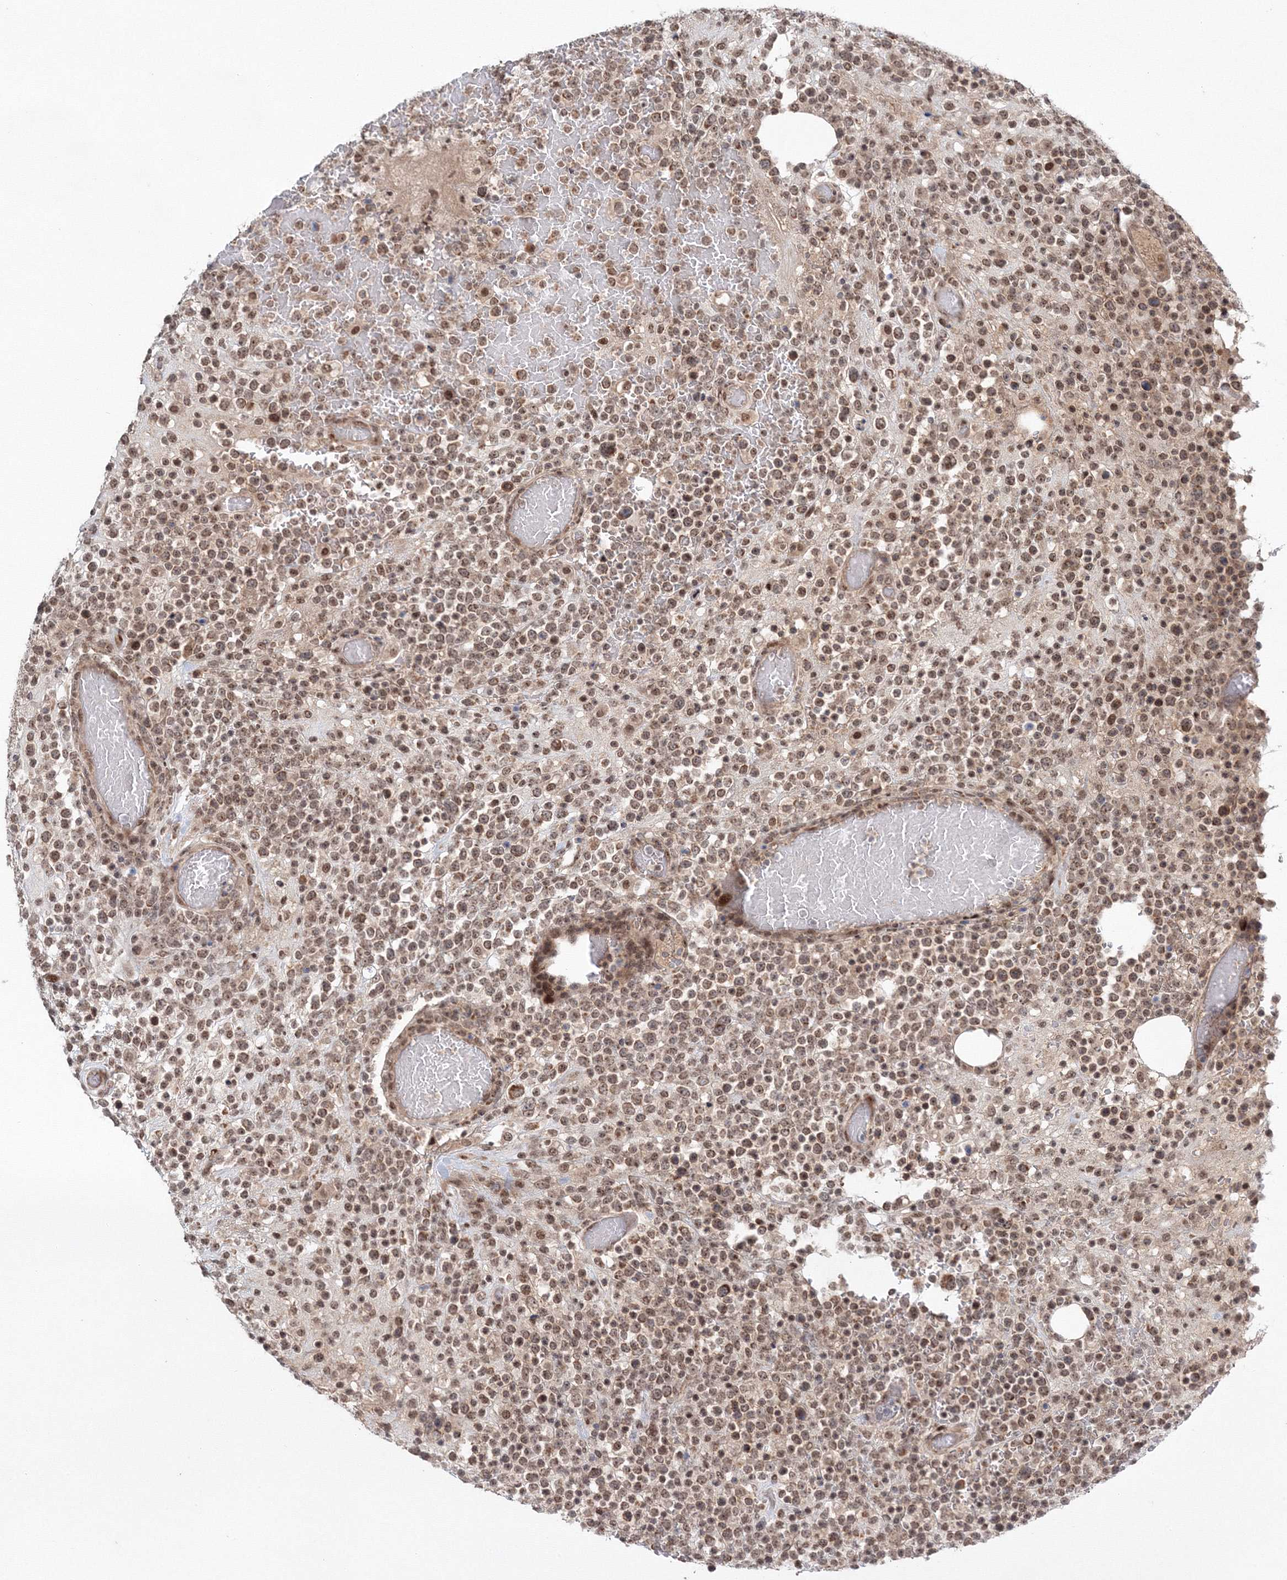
{"staining": {"intensity": "moderate", "quantity": ">75%", "location": "cytoplasmic/membranous,nuclear"}, "tissue": "lymphoma", "cell_type": "Tumor cells", "image_type": "cancer", "snomed": [{"axis": "morphology", "description": "Malignant lymphoma, non-Hodgkin's type, High grade"}, {"axis": "topography", "description": "Colon"}], "caption": "IHC image of human malignant lymphoma, non-Hodgkin's type (high-grade) stained for a protein (brown), which demonstrates medium levels of moderate cytoplasmic/membranous and nuclear expression in approximately >75% of tumor cells.", "gene": "NOA1", "patient": {"sex": "female", "age": 53}}